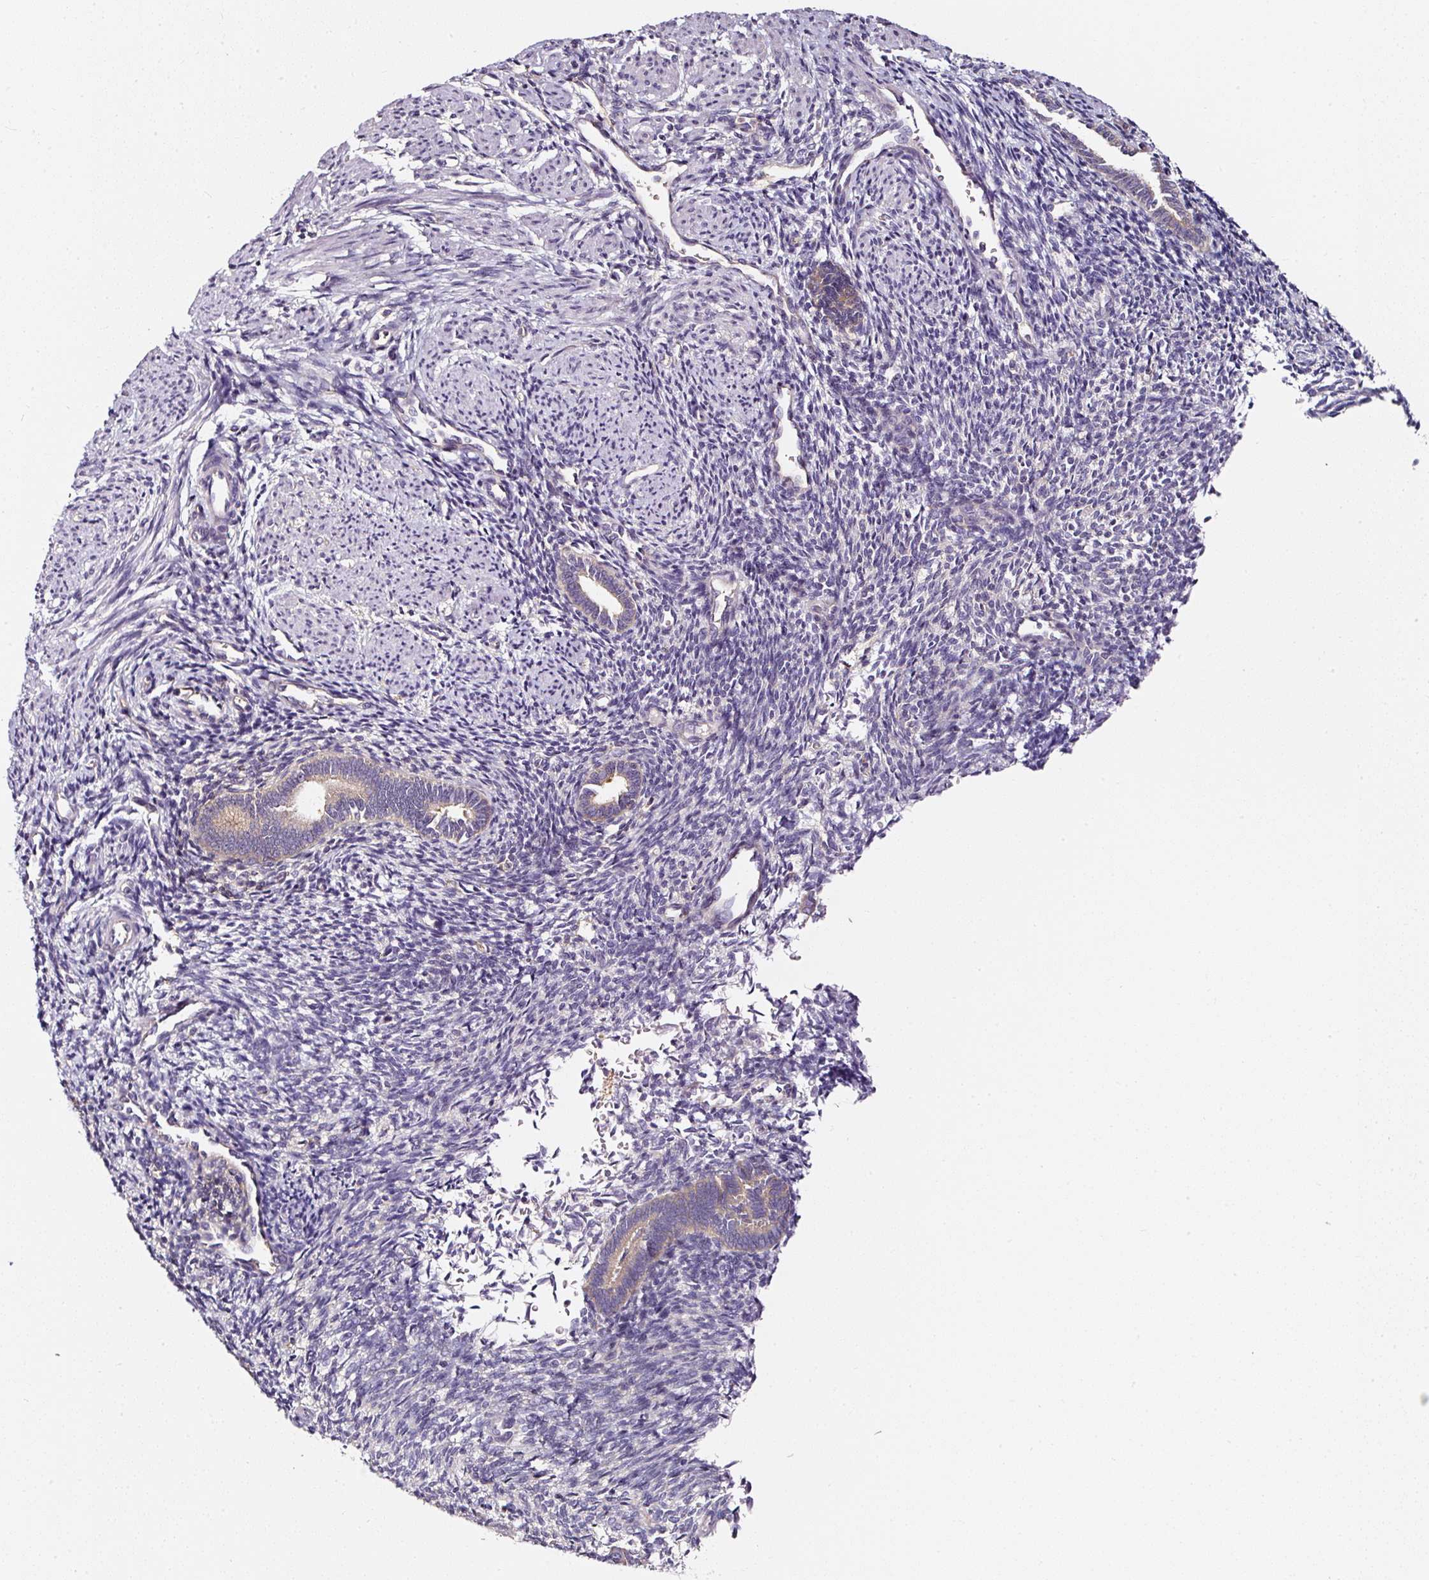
{"staining": {"intensity": "negative", "quantity": "none", "location": "none"}, "tissue": "endometrium", "cell_type": "Cells in endometrial stroma", "image_type": "normal", "snomed": [{"axis": "morphology", "description": "Normal tissue, NOS"}, {"axis": "topography", "description": "Endometrium"}], "caption": "Micrograph shows no protein expression in cells in endometrial stroma of unremarkable endometrium. Nuclei are stained in blue.", "gene": "CD47", "patient": {"sex": "female", "age": 32}}